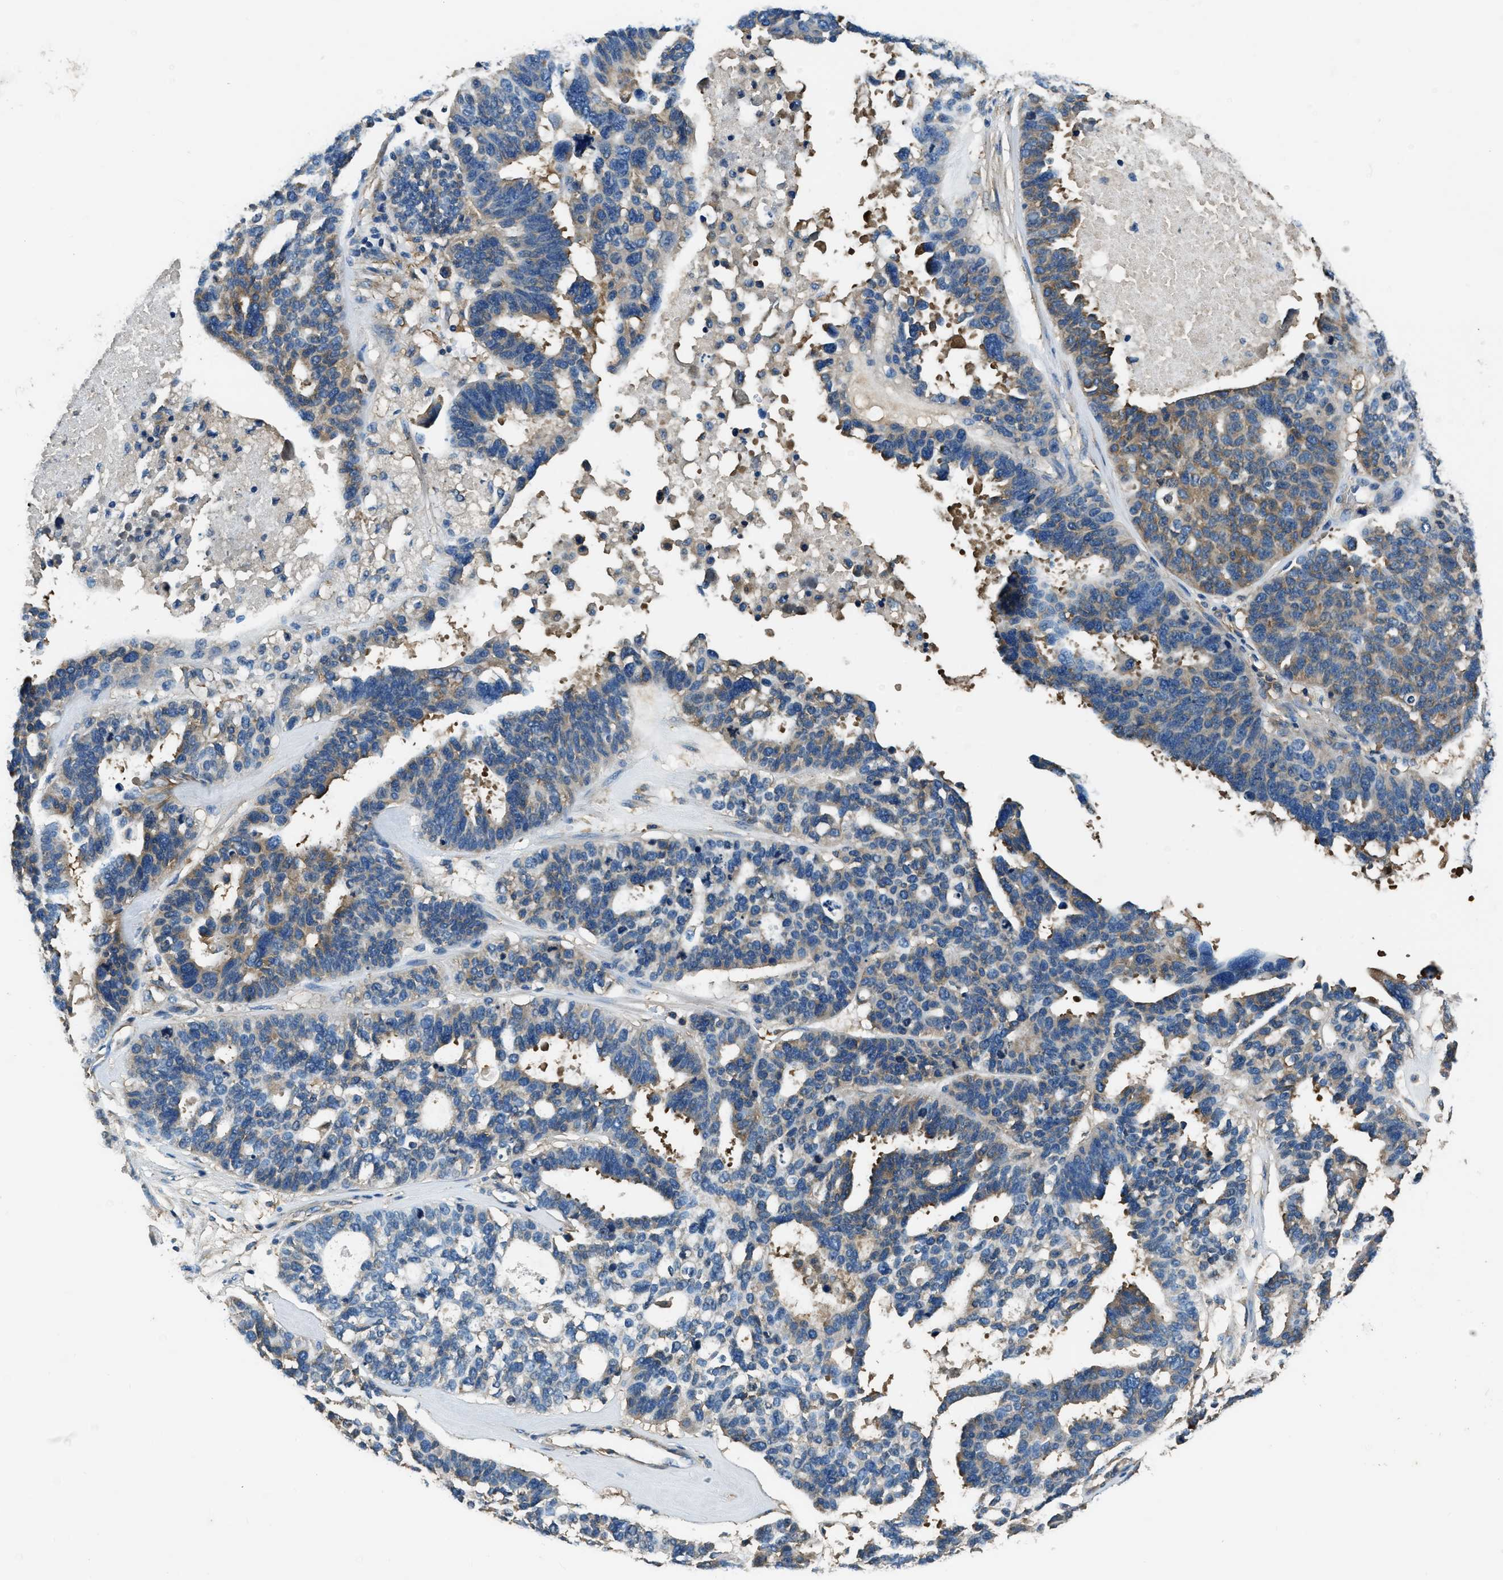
{"staining": {"intensity": "weak", "quantity": "25%-75%", "location": "cytoplasmic/membranous"}, "tissue": "ovarian cancer", "cell_type": "Tumor cells", "image_type": "cancer", "snomed": [{"axis": "morphology", "description": "Cystadenocarcinoma, serous, NOS"}, {"axis": "topography", "description": "Ovary"}], "caption": "Immunohistochemistry image of human serous cystadenocarcinoma (ovarian) stained for a protein (brown), which reveals low levels of weak cytoplasmic/membranous staining in about 25%-75% of tumor cells.", "gene": "EEA1", "patient": {"sex": "female", "age": 59}}